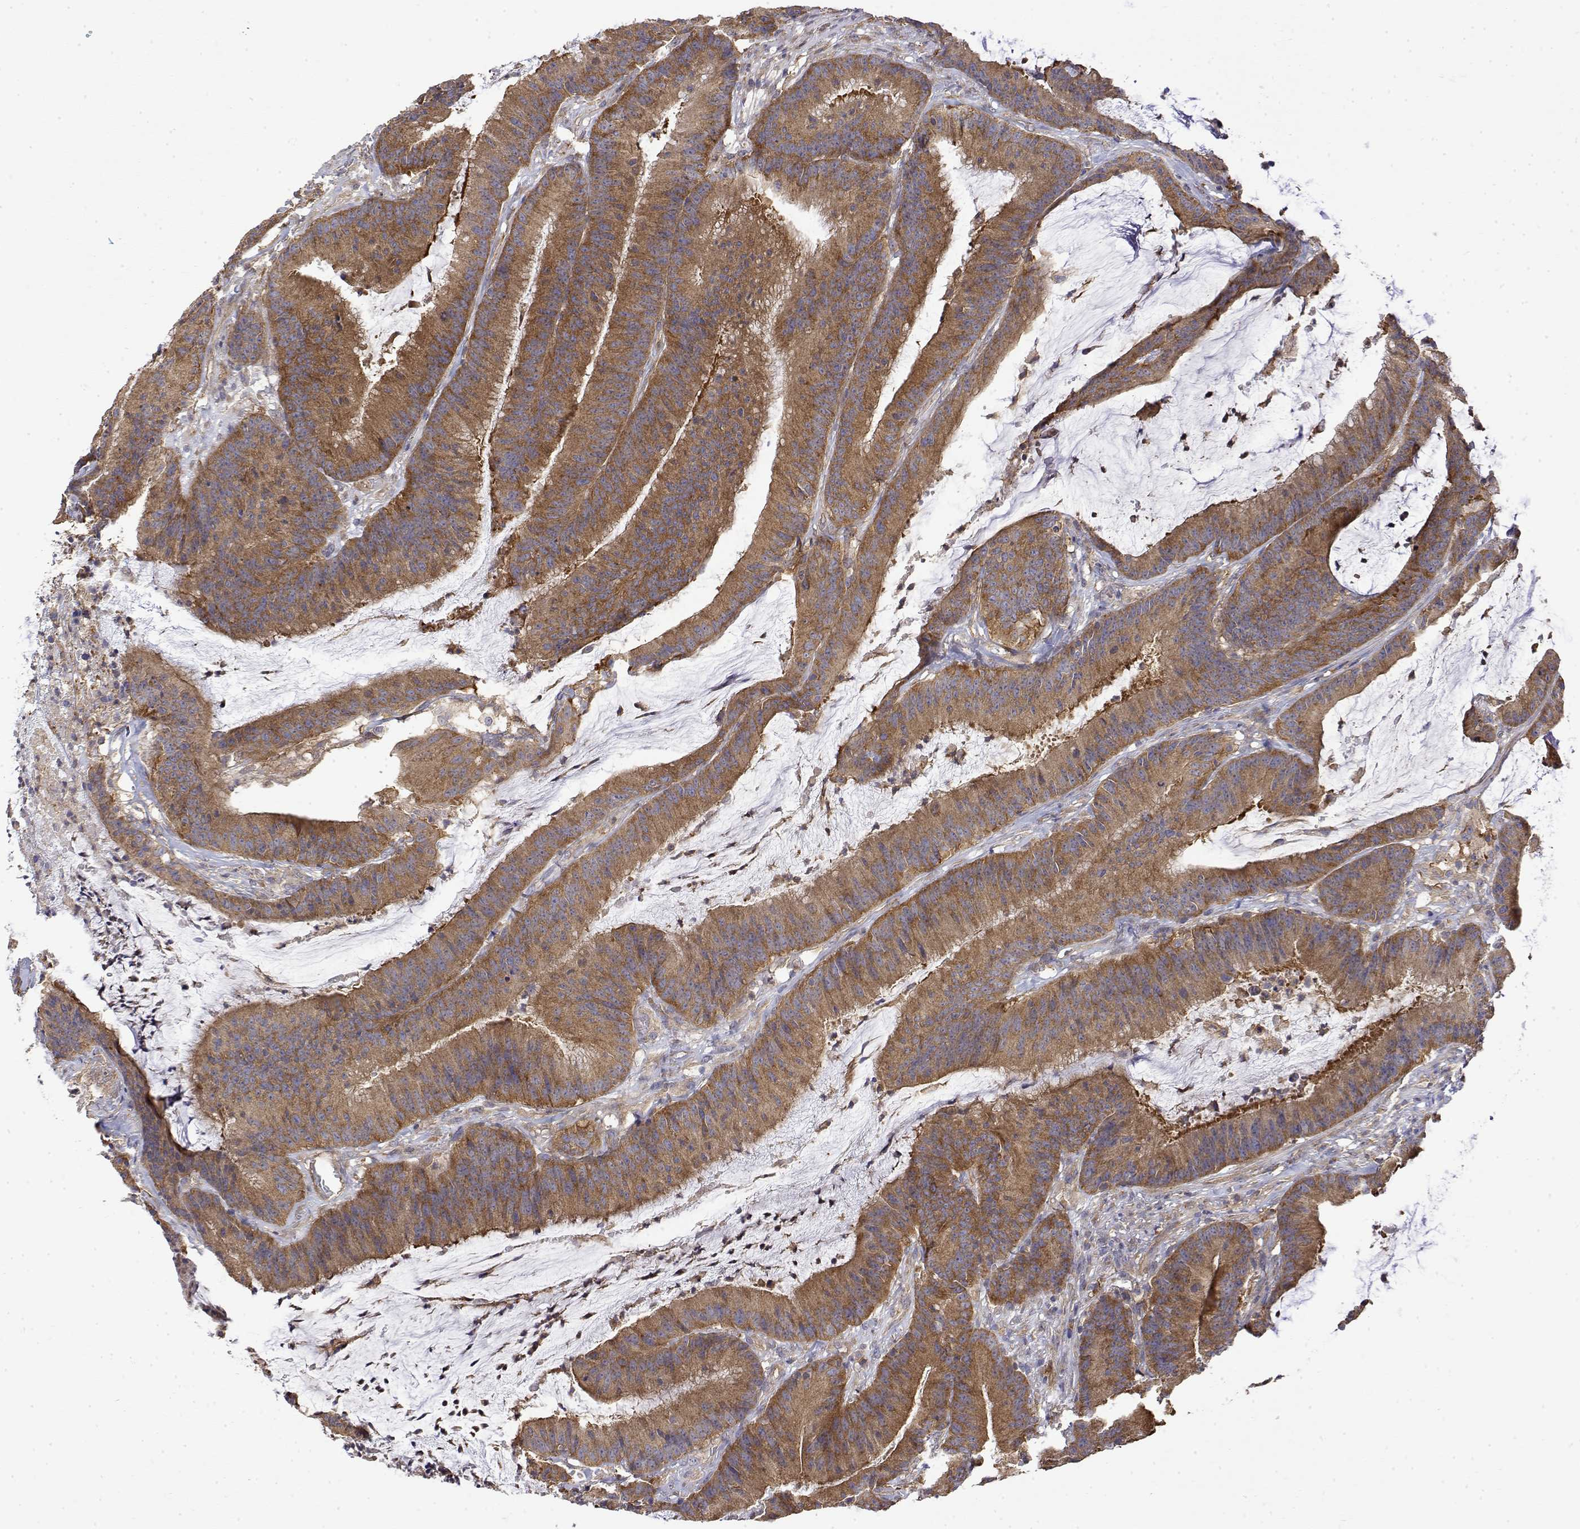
{"staining": {"intensity": "moderate", "quantity": ">75%", "location": "cytoplasmic/membranous"}, "tissue": "colorectal cancer", "cell_type": "Tumor cells", "image_type": "cancer", "snomed": [{"axis": "morphology", "description": "Adenocarcinoma, NOS"}, {"axis": "topography", "description": "Colon"}], "caption": "DAB immunohistochemical staining of human colorectal cancer reveals moderate cytoplasmic/membranous protein positivity in about >75% of tumor cells.", "gene": "PACSIN2", "patient": {"sex": "female", "age": 78}}